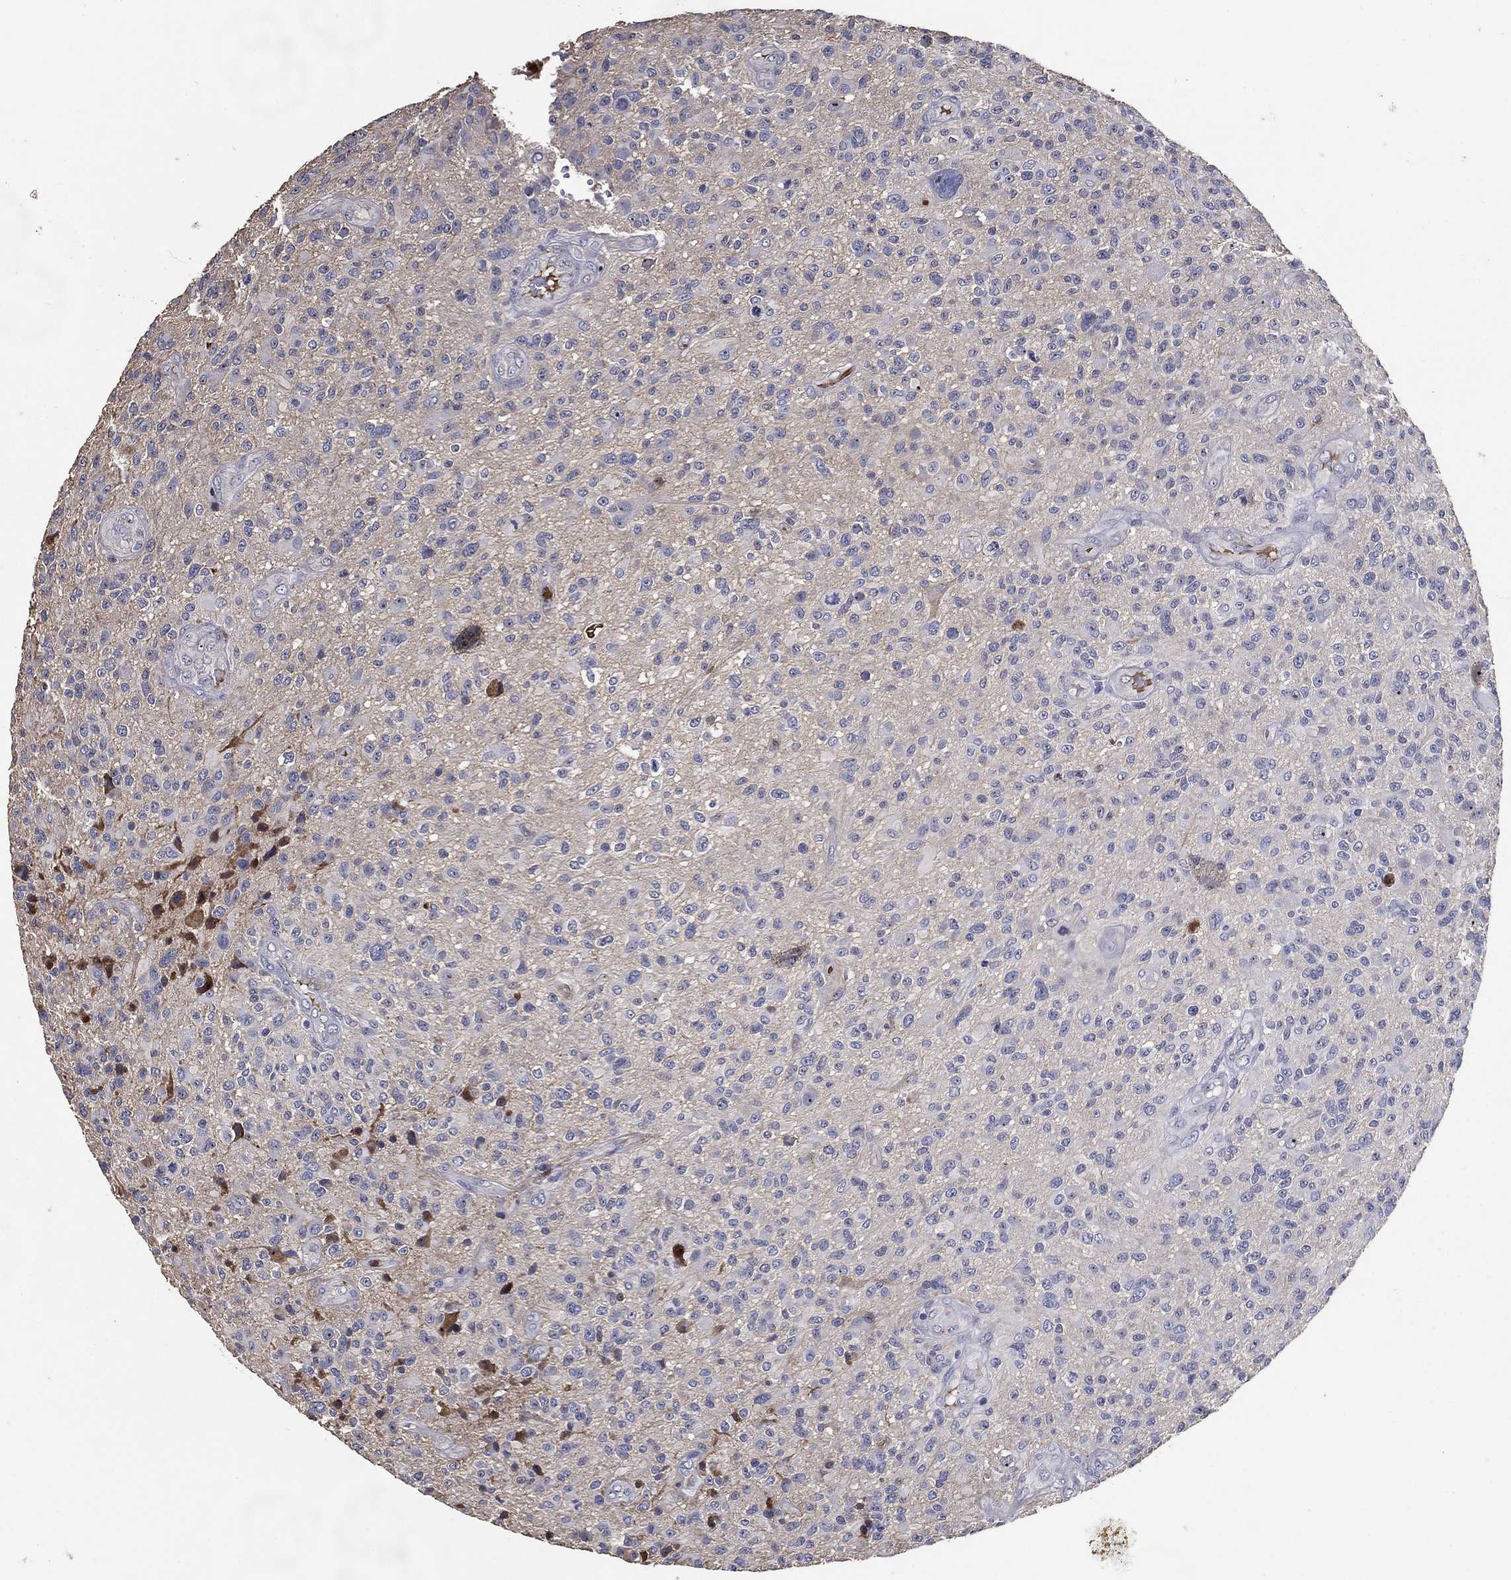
{"staining": {"intensity": "negative", "quantity": "none", "location": "none"}, "tissue": "glioma", "cell_type": "Tumor cells", "image_type": "cancer", "snomed": [{"axis": "morphology", "description": "Glioma, malignant, High grade"}, {"axis": "topography", "description": "Brain"}], "caption": "Image shows no protein expression in tumor cells of glioma tissue. Nuclei are stained in blue.", "gene": "EFNA1", "patient": {"sex": "male", "age": 47}}